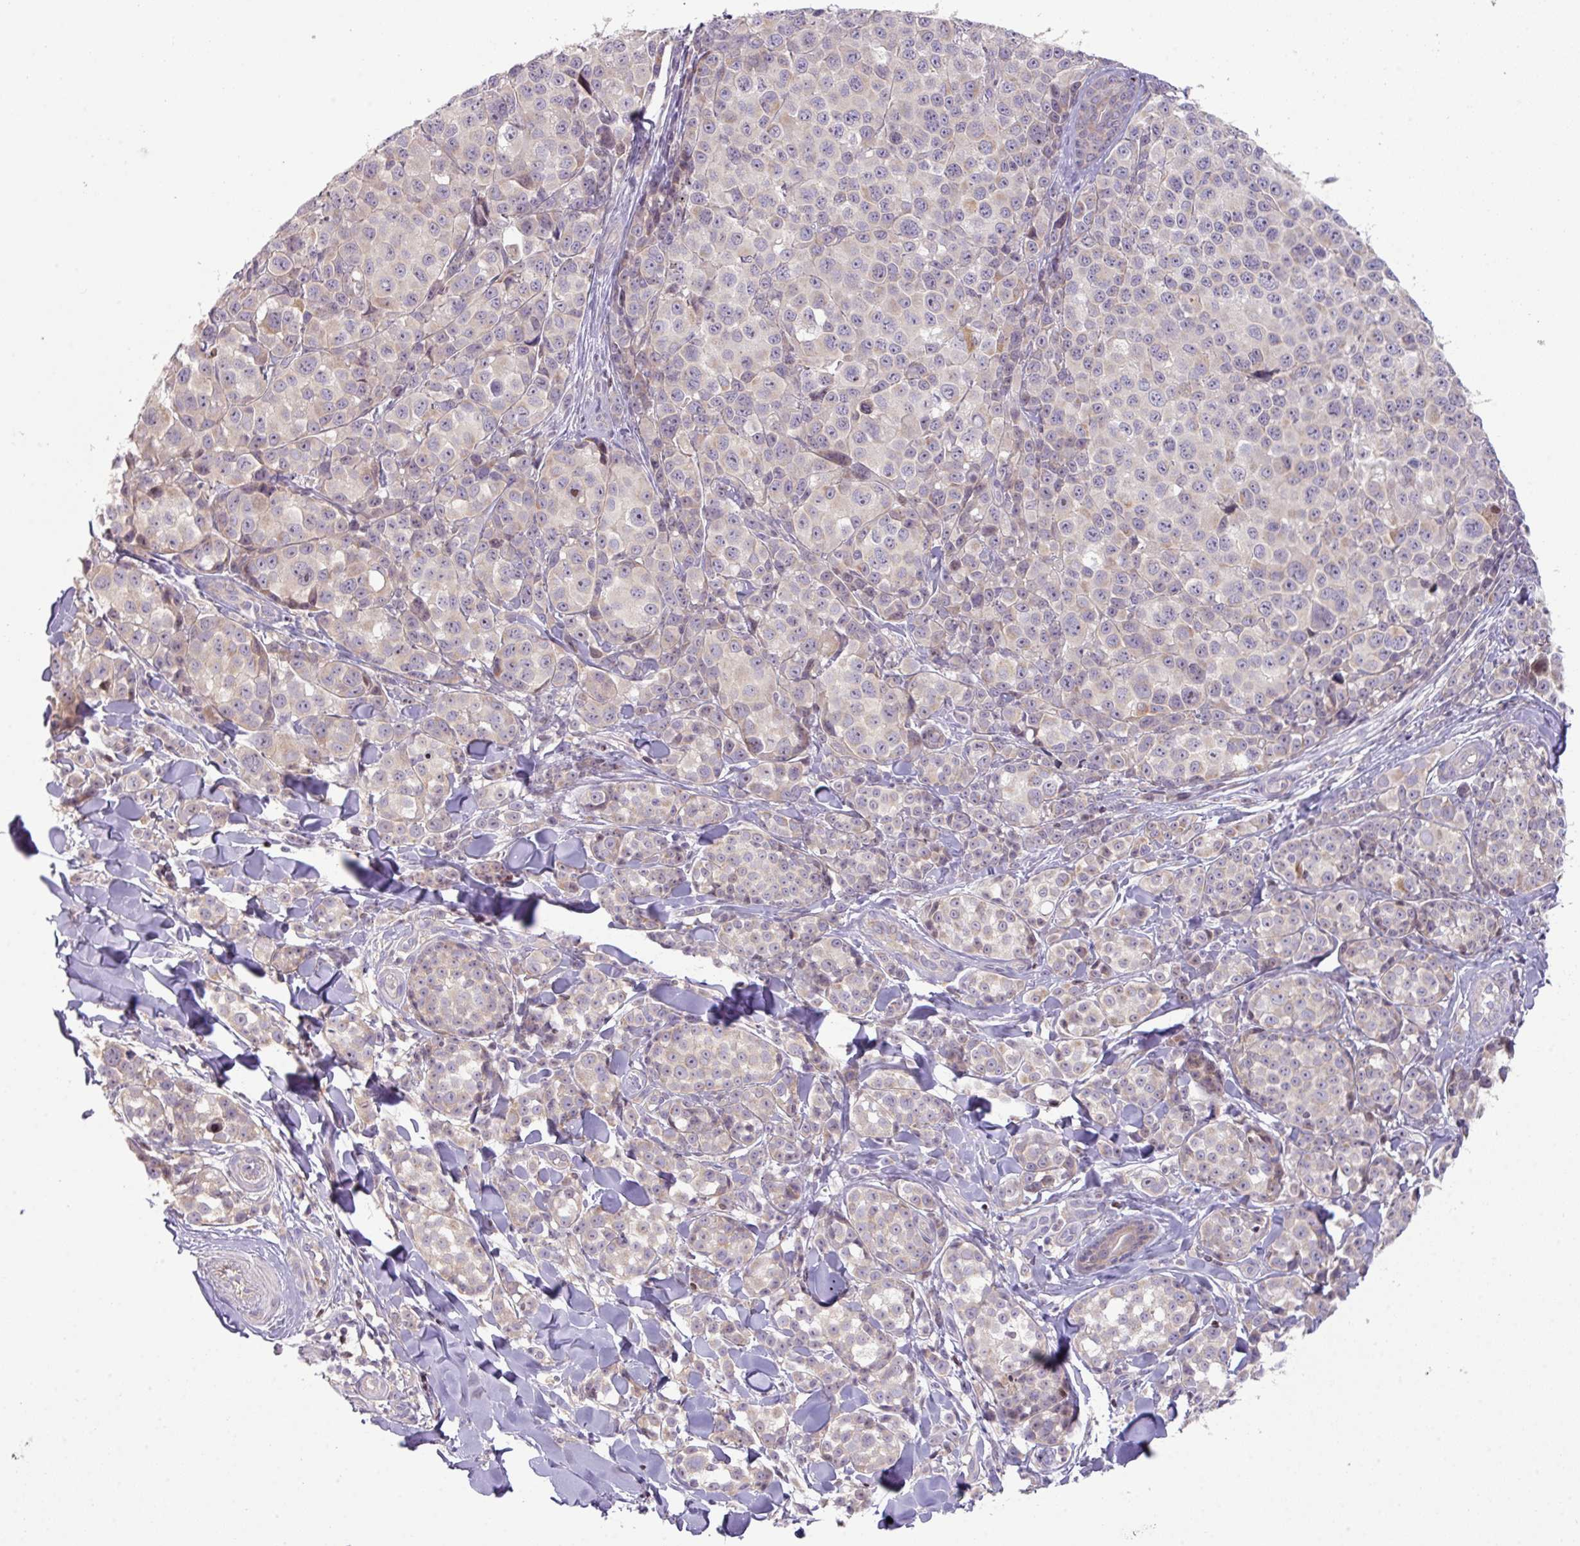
{"staining": {"intensity": "negative", "quantity": "none", "location": "none"}, "tissue": "melanoma", "cell_type": "Tumor cells", "image_type": "cancer", "snomed": [{"axis": "morphology", "description": "Malignant melanoma, NOS"}, {"axis": "topography", "description": "Skin"}], "caption": "A histopathology image of malignant melanoma stained for a protein reveals no brown staining in tumor cells.", "gene": "ZNF394", "patient": {"sex": "female", "age": 35}}